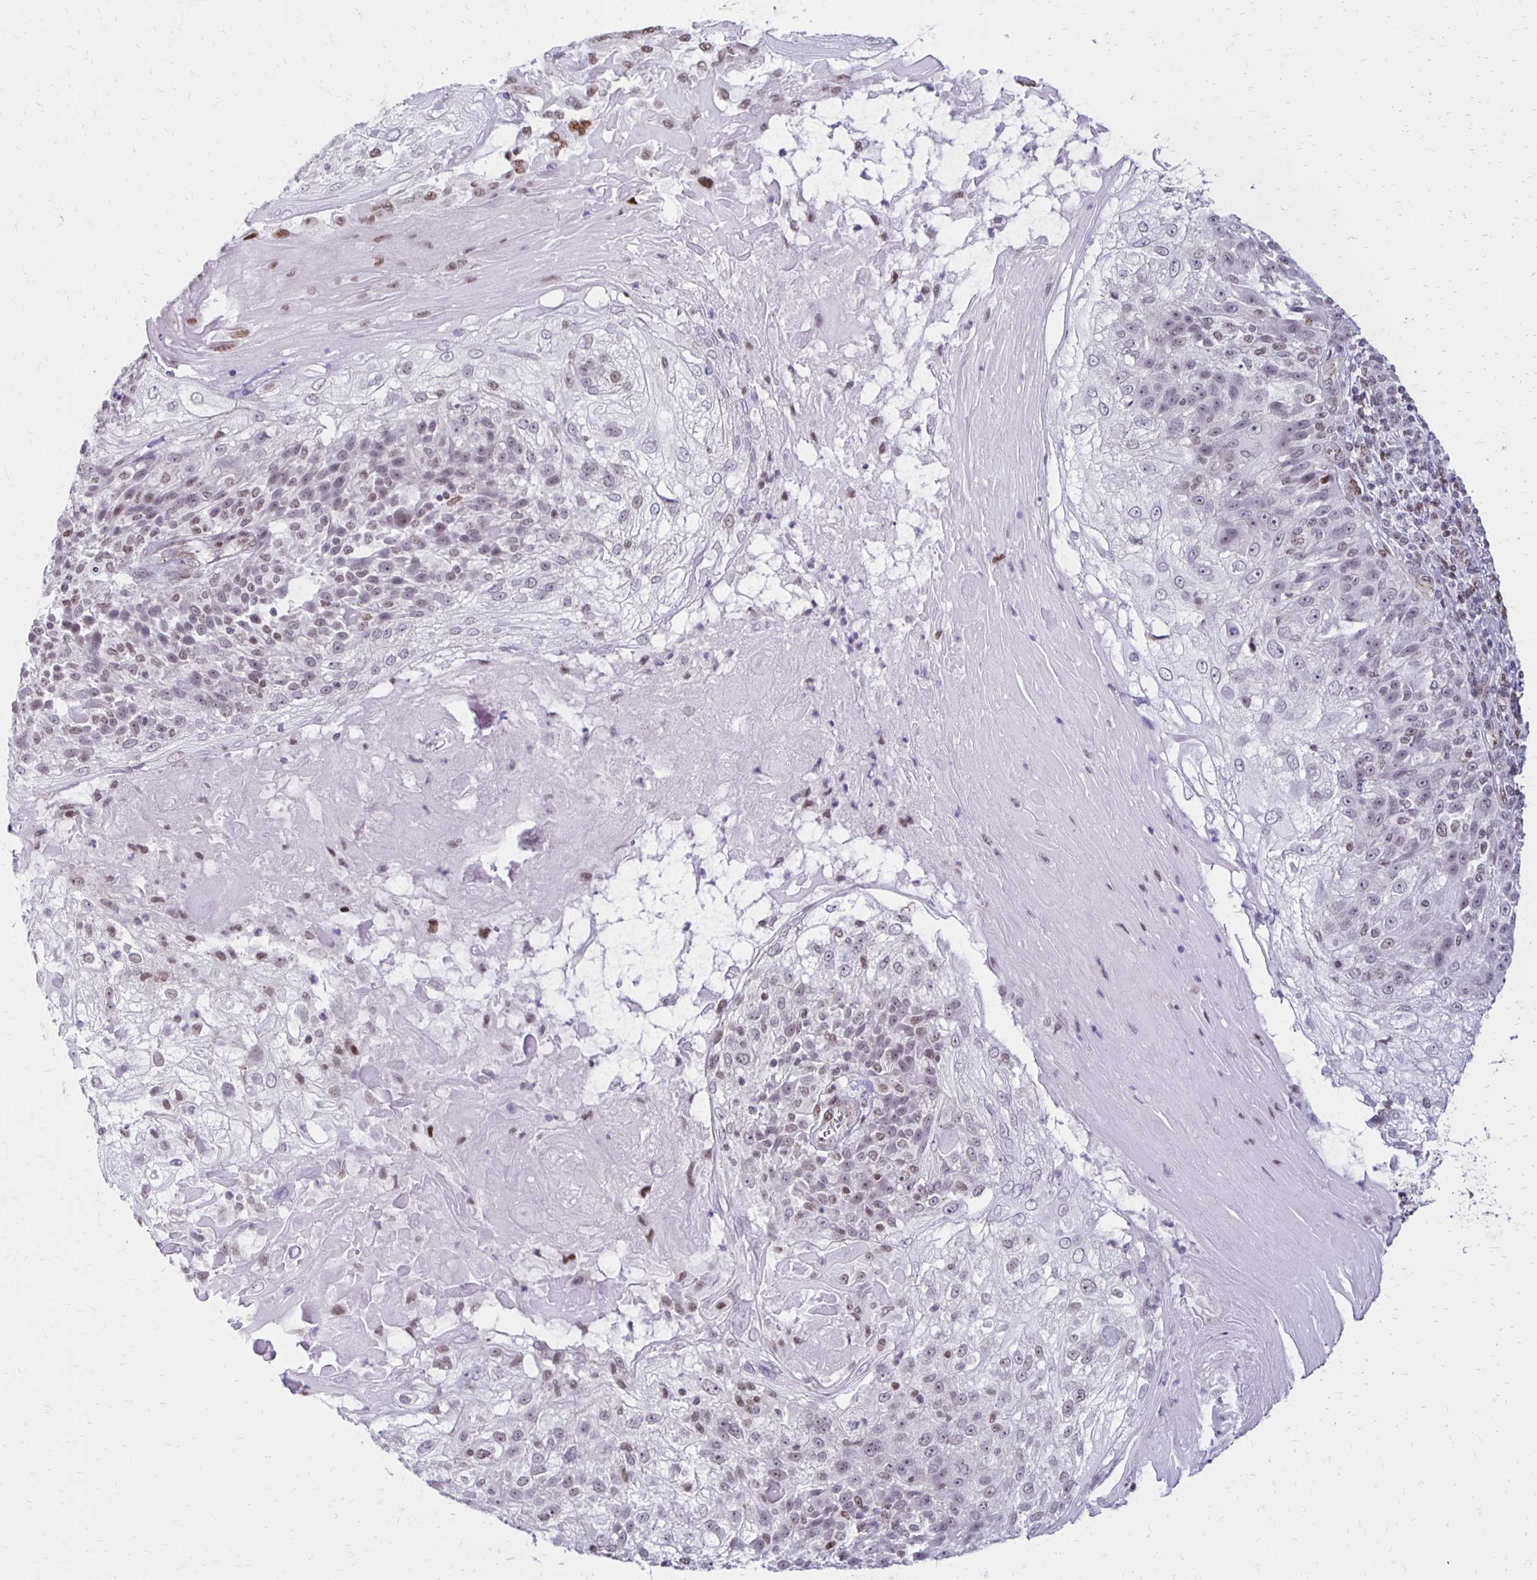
{"staining": {"intensity": "weak", "quantity": "25%-75%", "location": "nuclear"}, "tissue": "skin cancer", "cell_type": "Tumor cells", "image_type": "cancer", "snomed": [{"axis": "morphology", "description": "Normal tissue, NOS"}, {"axis": "morphology", "description": "Squamous cell carcinoma, NOS"}, {"axis": "topography", "description": "Skin"}], "caption": "Immunohistochemical staining of skin squamous cell carcinoma reveals low levels of weak nuclear positivity in approximately 25%-75% of tumor cells.", "gene": "DDB2", "patient": {"sex": "female", "age": 83}}